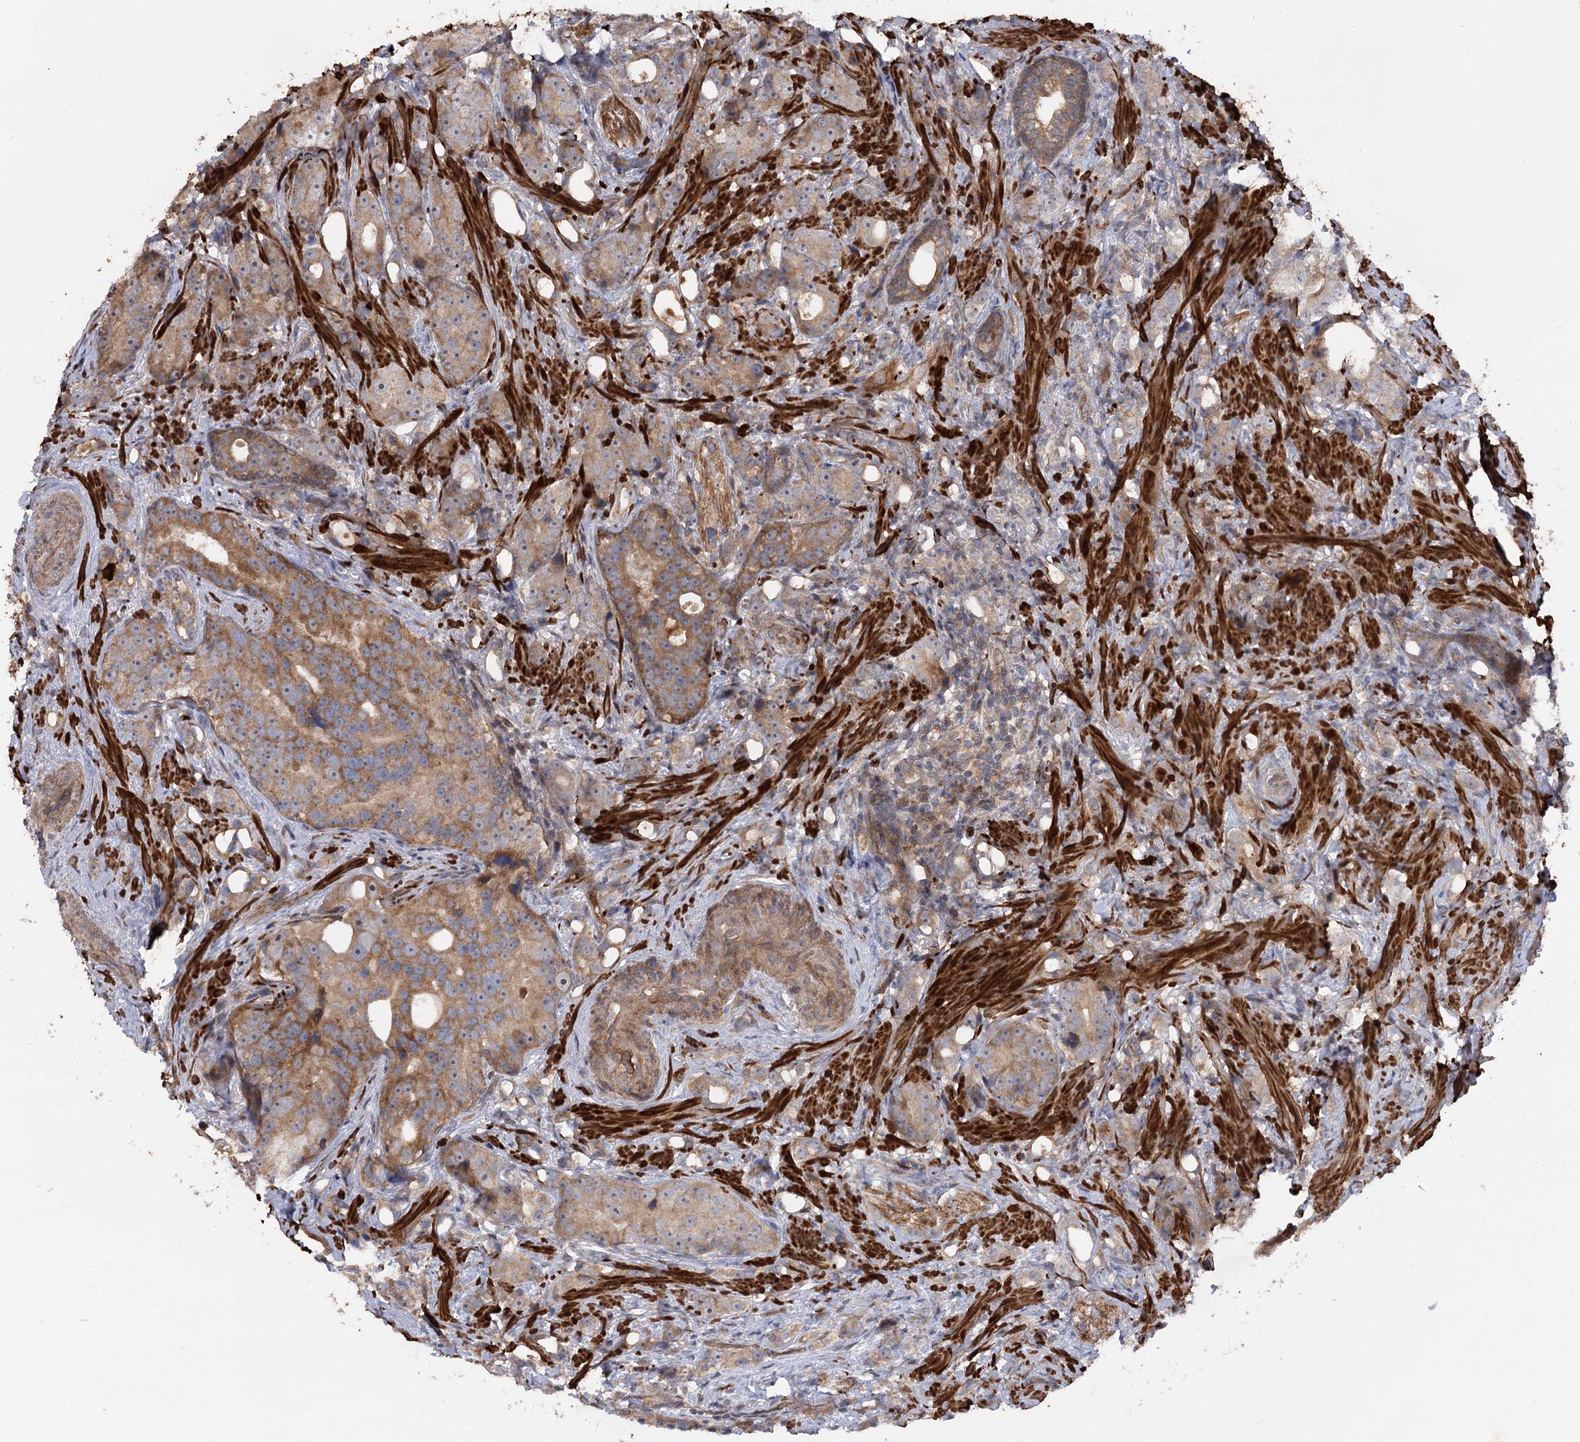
{"staining": {"intensity": "moderate", "quantity": "25%-75%", "location": "cytoplasmic/membranous"}, "tissue": "prostate cancer", "cell_type": "Tumor cells", "image_type": "cancer", "snomed": [{"axis": "morphology", "description": "Adenocarcinoma, High grade"}, {"axis": "topography", "description": "Prostate"}], "caption": "Brown immunohistochemical staining in prostate high-grade adenocarcinoma exhibits moderate cytoplasmic/membranous expression in about 25%-75% of tumor cells.", "gene": "KCNN2", "patient": {"sex": "male", "age": 63}}